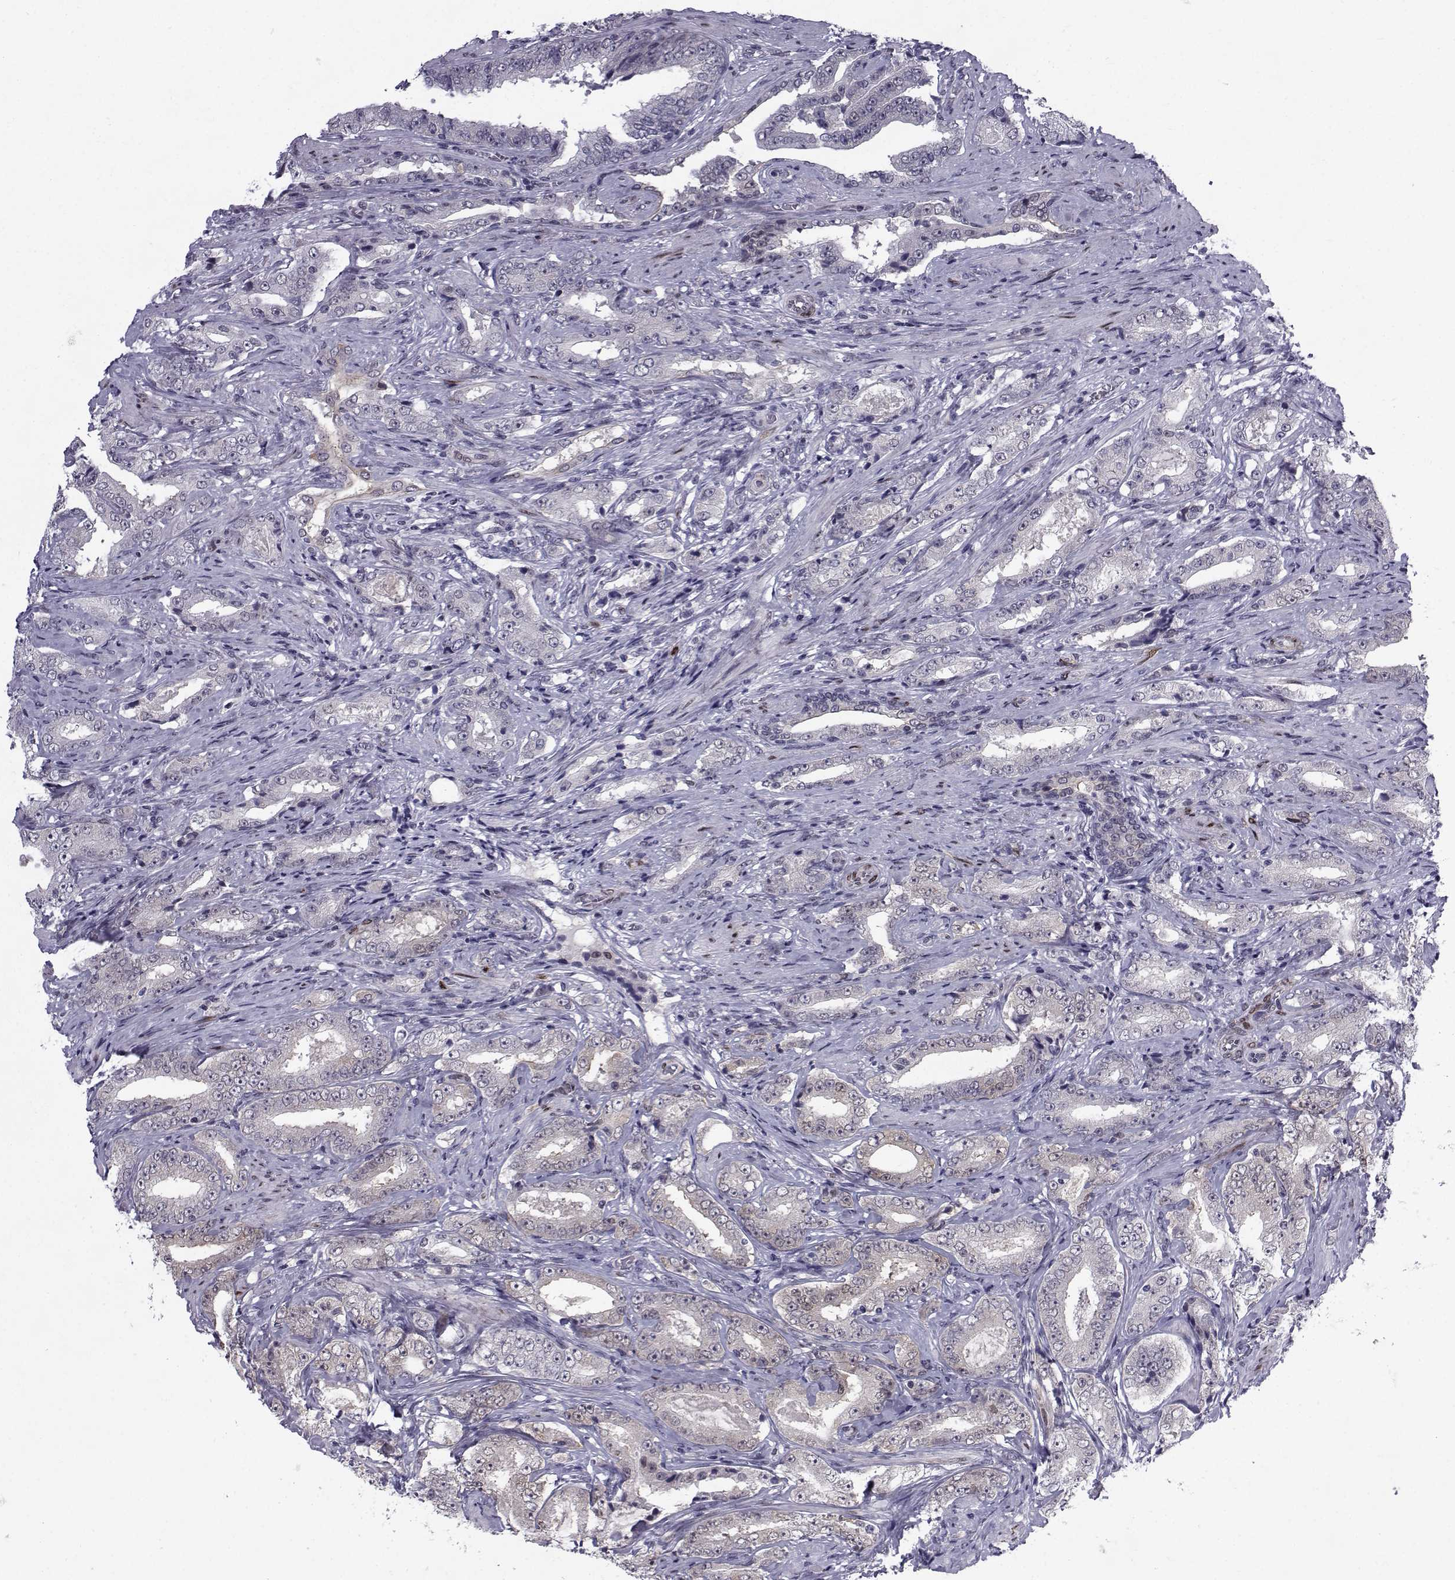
{"staining": {"intensity": "weak", "quantity": "<25%", "location": "nuclear"}, "tissue": "prostate cancer", "cell_type": "Tumor cells", "image_type": "cancer", "snomed": [{"axis": "morphology", "description": "Adenocarcinoma, Low grade"}, {"axis": "topography", "description": "Prostate and seminal vesicle, NOS"}], "caption": "There is no significant expression in tumor cells of prostate cancer. (Stains: DAB (3,3'-diaminobenzidine) IHC with hematoxylin counter stain, Microscopy: brightfield microscopy at high magnification).", "gene": "RBM24", "patient": {"sex": "male", "age": 61}}